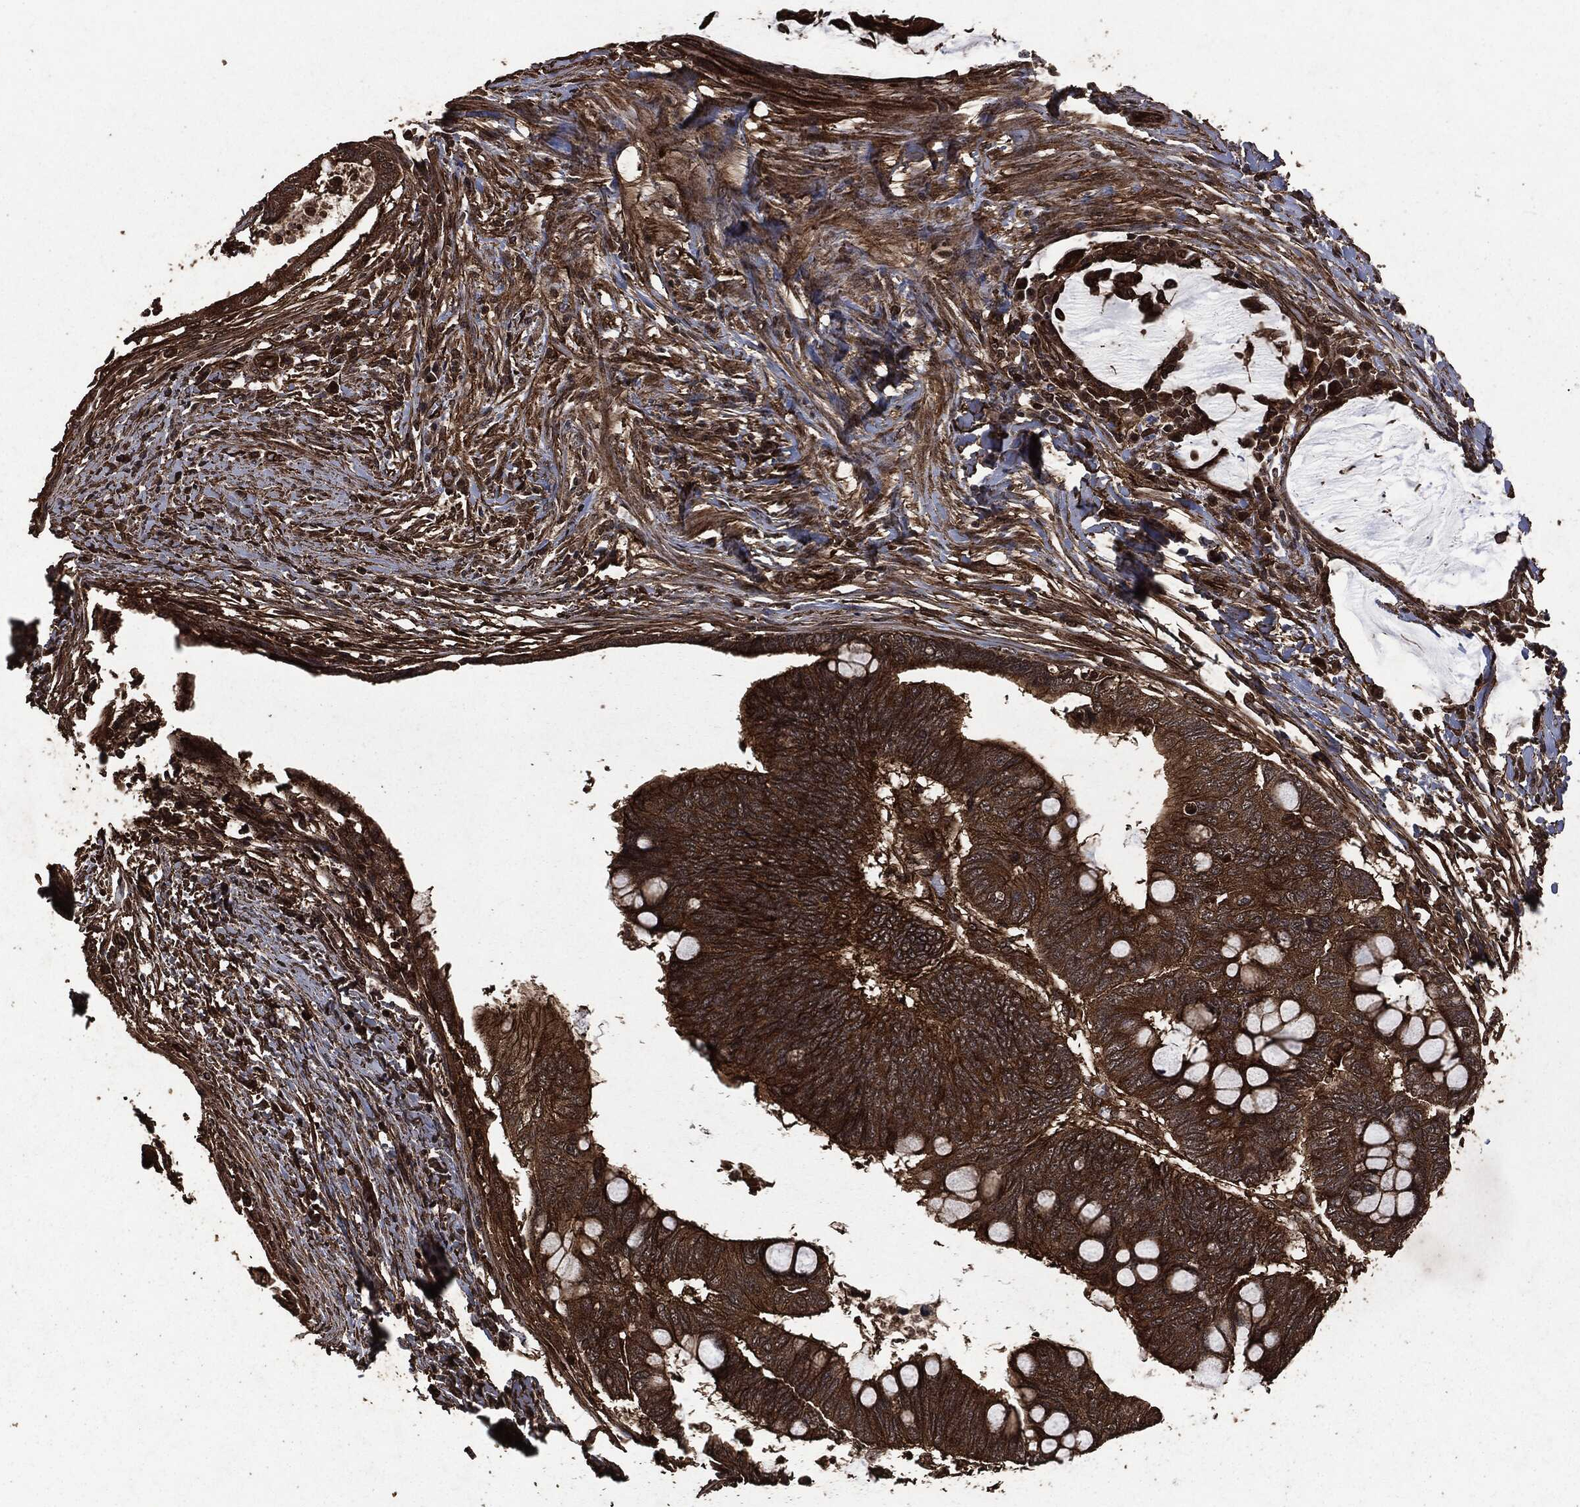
{"staining": {"intensity": "strong", "quantity": ">75%", "location": "cytoplasmic/membranous"}, "tissue": "colorectal cancer", "cell_type": "Tumor cells", "image_type": "cancer", "snomed": [{"axis": "morphology", "description": "Normal tissue, NOS"}, {"axis": "morphology", "description": "Adenocarcinoma, NOS"}, {"axis": "topography", "description": "Rectum"}, {"axis": "topography", "description": "Peripheral nerve tissue"}], "caption": "Immunohistochemistry (DAB (3,3'-diaminobenzidine)) staining of human colorectal cancer (adenocarcinoma) shows strong cytoplasmic/membranous protein staining in about >75% of tumor cells.", "gene": "HRAS", "patient": {"sex": "male", "age": 92}}